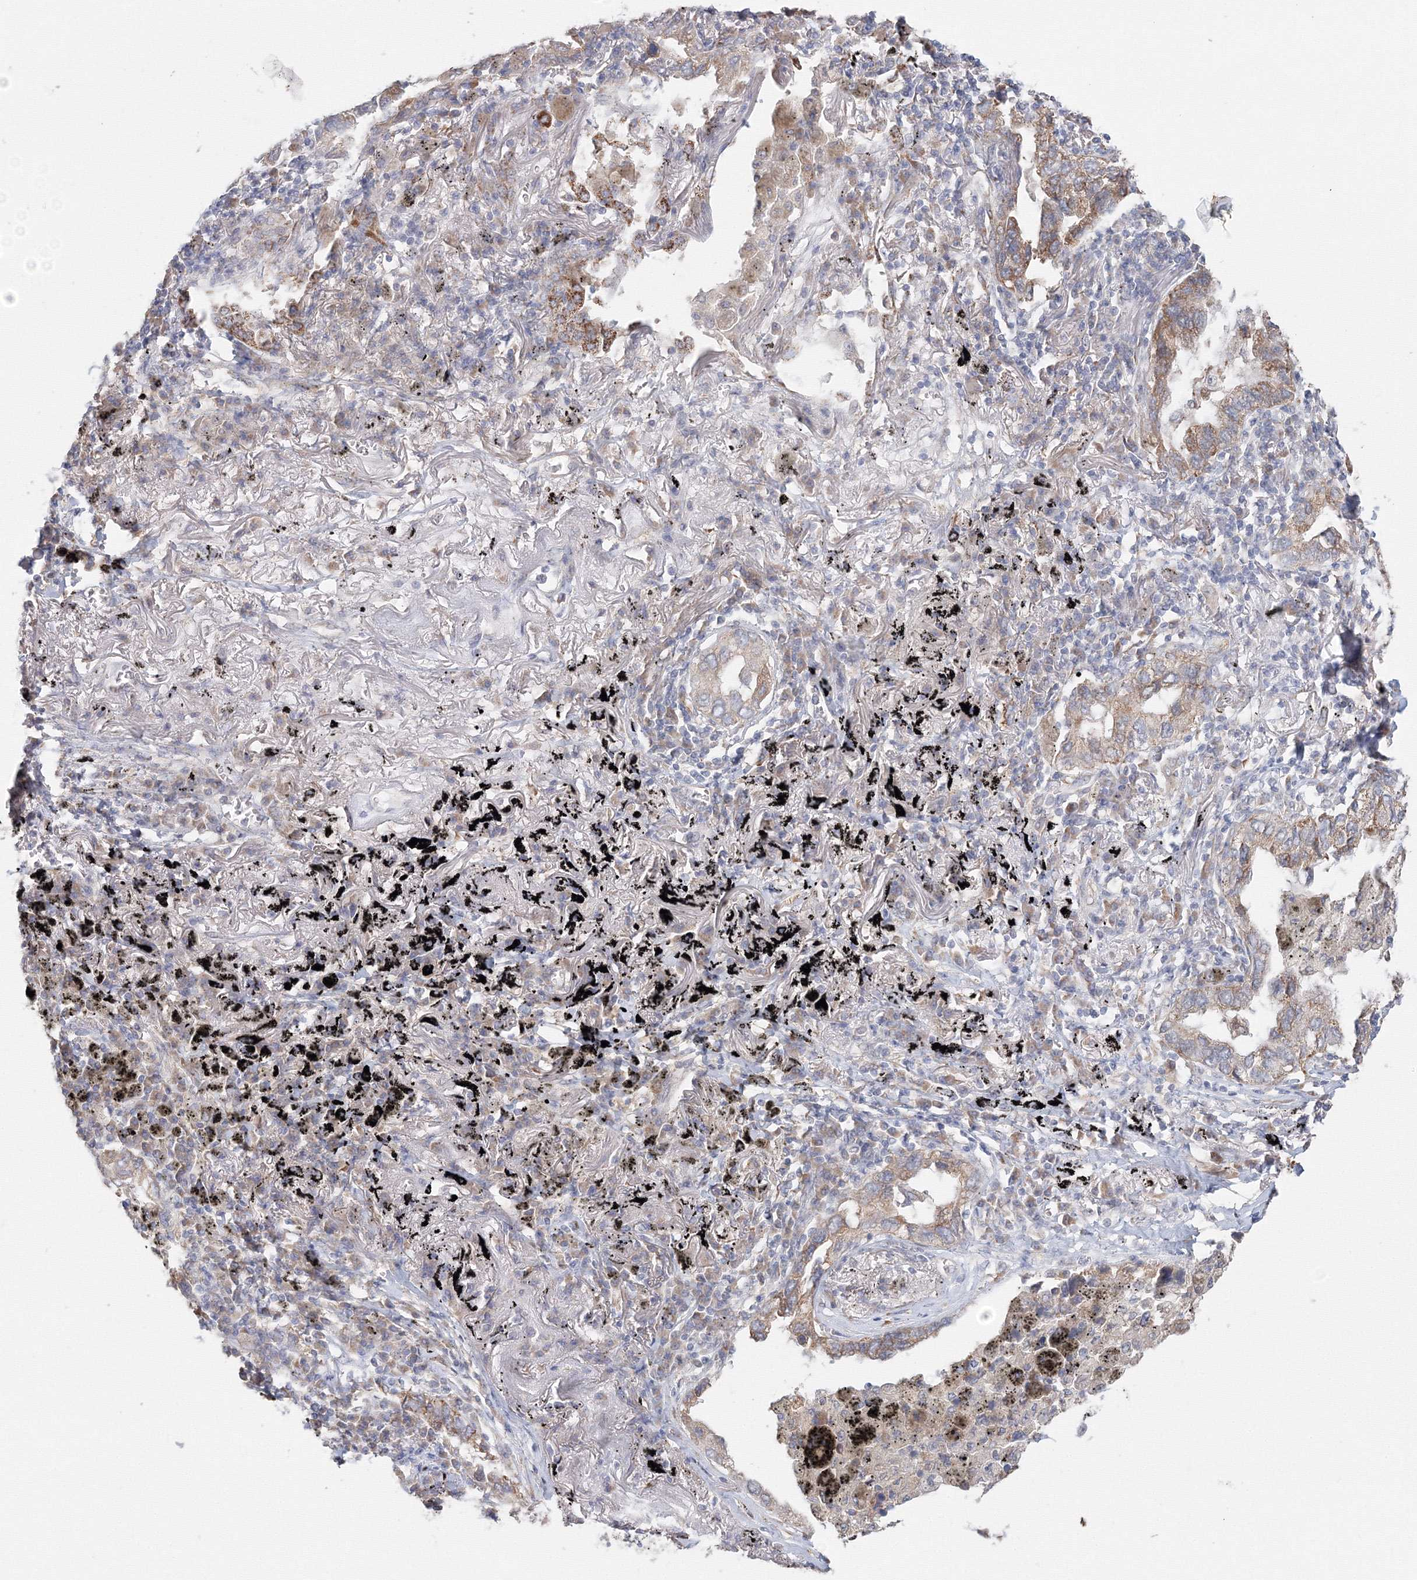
{"staining": {"intensity": "weak", "quantity": ">75%", "location": "cytoplasmic/membranous"}, "tissue": "lung cancer", "cell_type": "Tumor cells", "image_type": "cancer", "snomed": [{"axis": "morphology", "description": "Adenocarcinoma, NOS"}, {"axis": "topography", "description": "Lung"}], "caption": "Immunohistochemistry (IHC) of human lung adenocarcinoma shows low levels of weak cytoplasmic/membranous positivity in about >75% of tumor cells.", "gene": "DHRS12", "patient": {"sex": "male", "age": 65}}